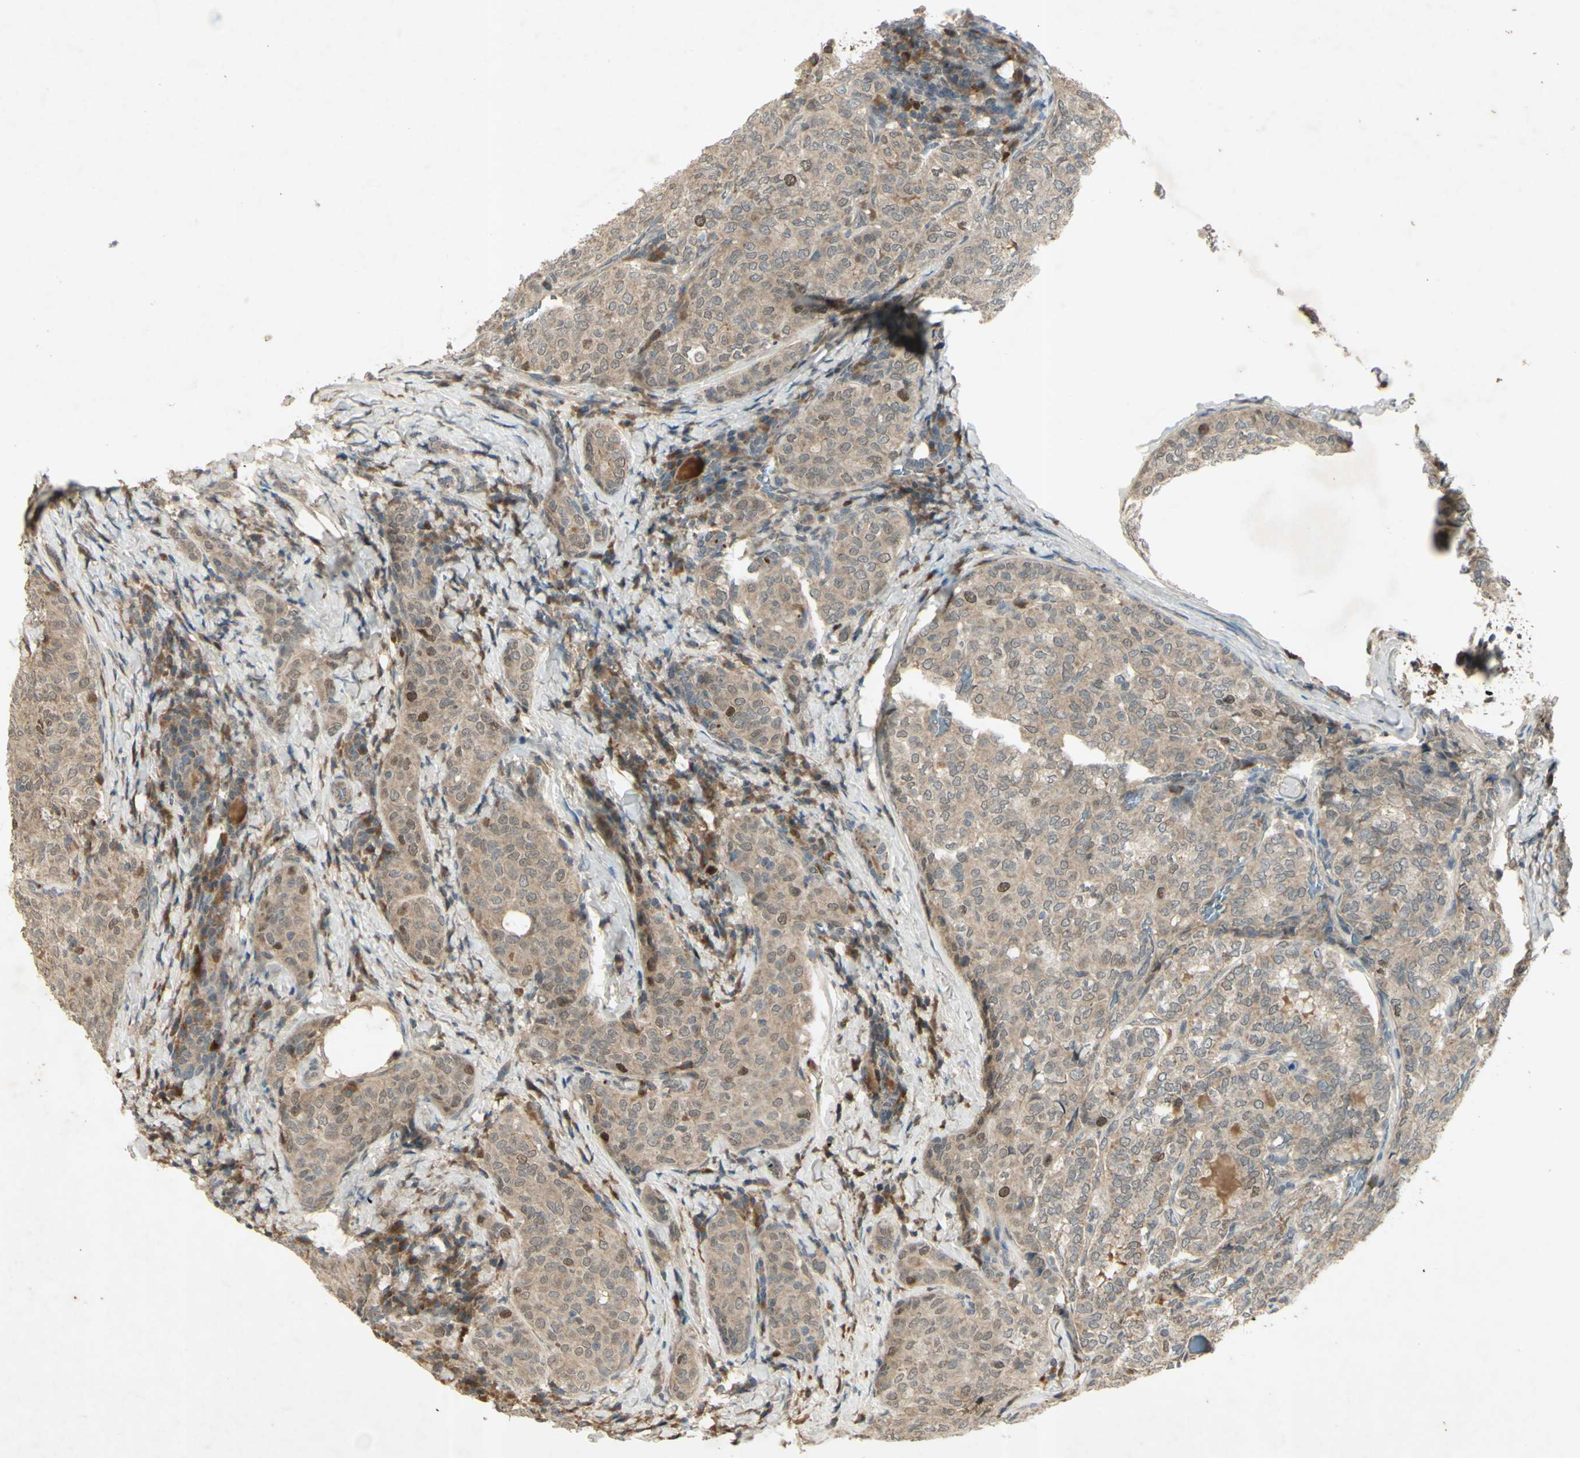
{"staining": {"intensity": "strong", "quantity": "<25%", "location": "cytoplasmic/membranous"}, "tissue": "thyroid cancer", "cell_type": "Tumor cells", "image_type": "cancer", "snomed": [{"axis": "morphology", "description": "Normal tissue, NOS"}, {"axis": "morphology", "description": "Papillary adenocarcinoma, NOS"}, {"axis": "topography", "description": "Thyroid gland"}], "caption": "DAB immunohistochemical staining of thyroid cancer demonstrates strong cytoplasmic/membranous protein positivity in about <25% of tumor cells.", "gene": "RAD18", "patient": {"sex": "female", "age": 30}}